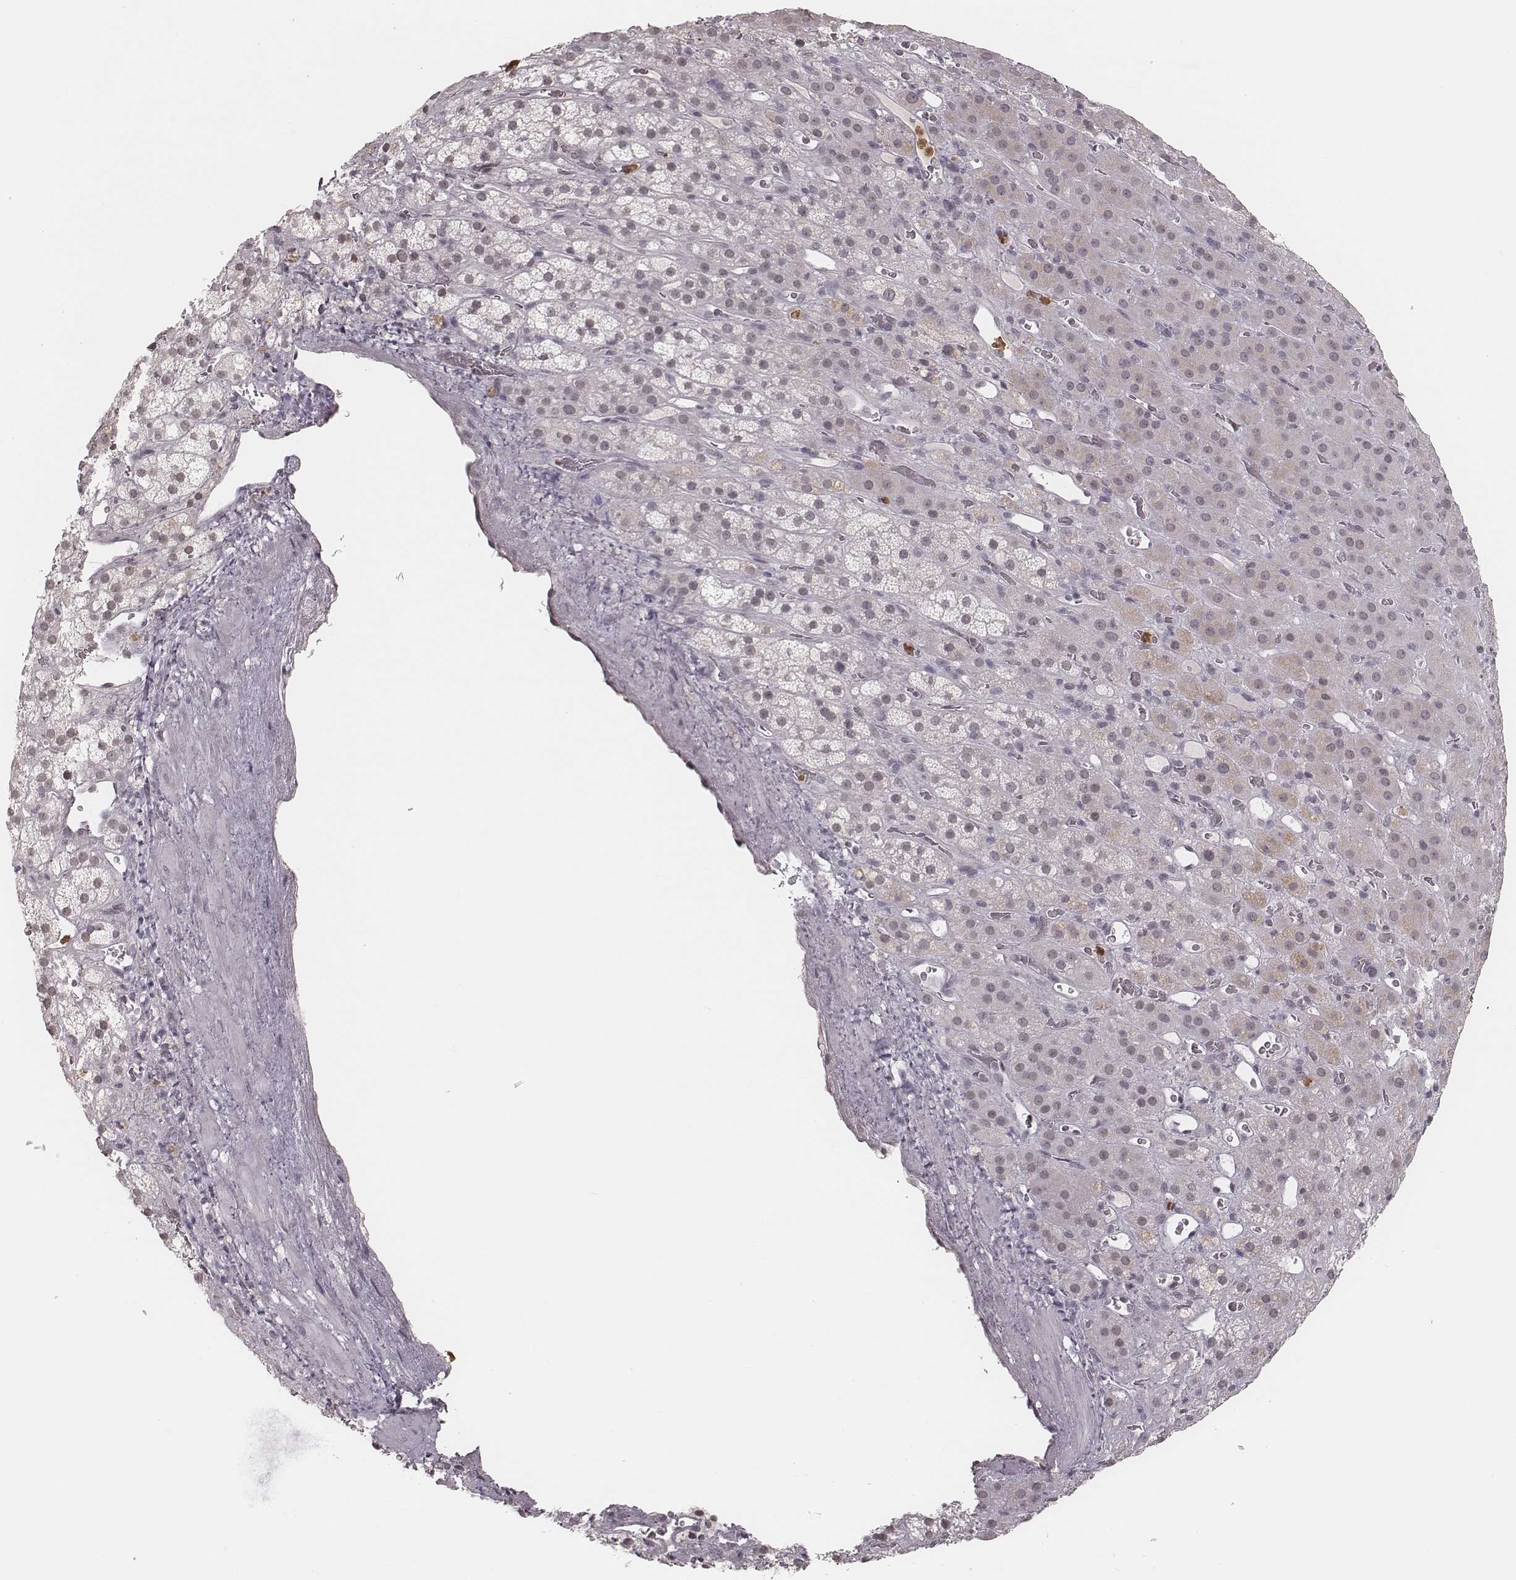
{"staining": {"intensity": "weak", "quantity": "<25%", "location": "nuclear"}, "tissue": "adrenal gland", "cell_type": "Glandular cells", "image_type": "normal", "snomed": [{"axis": "morphology", "description": "Normal tissue, NOS"}, {"axis": "topography", "description": "Adrenal gland"}], "caption": "Image shows no protein expression in glandular cells of benign adrenal gland.", "gene": "KITLG", "patient": {"sex": "male", "age": 57}}